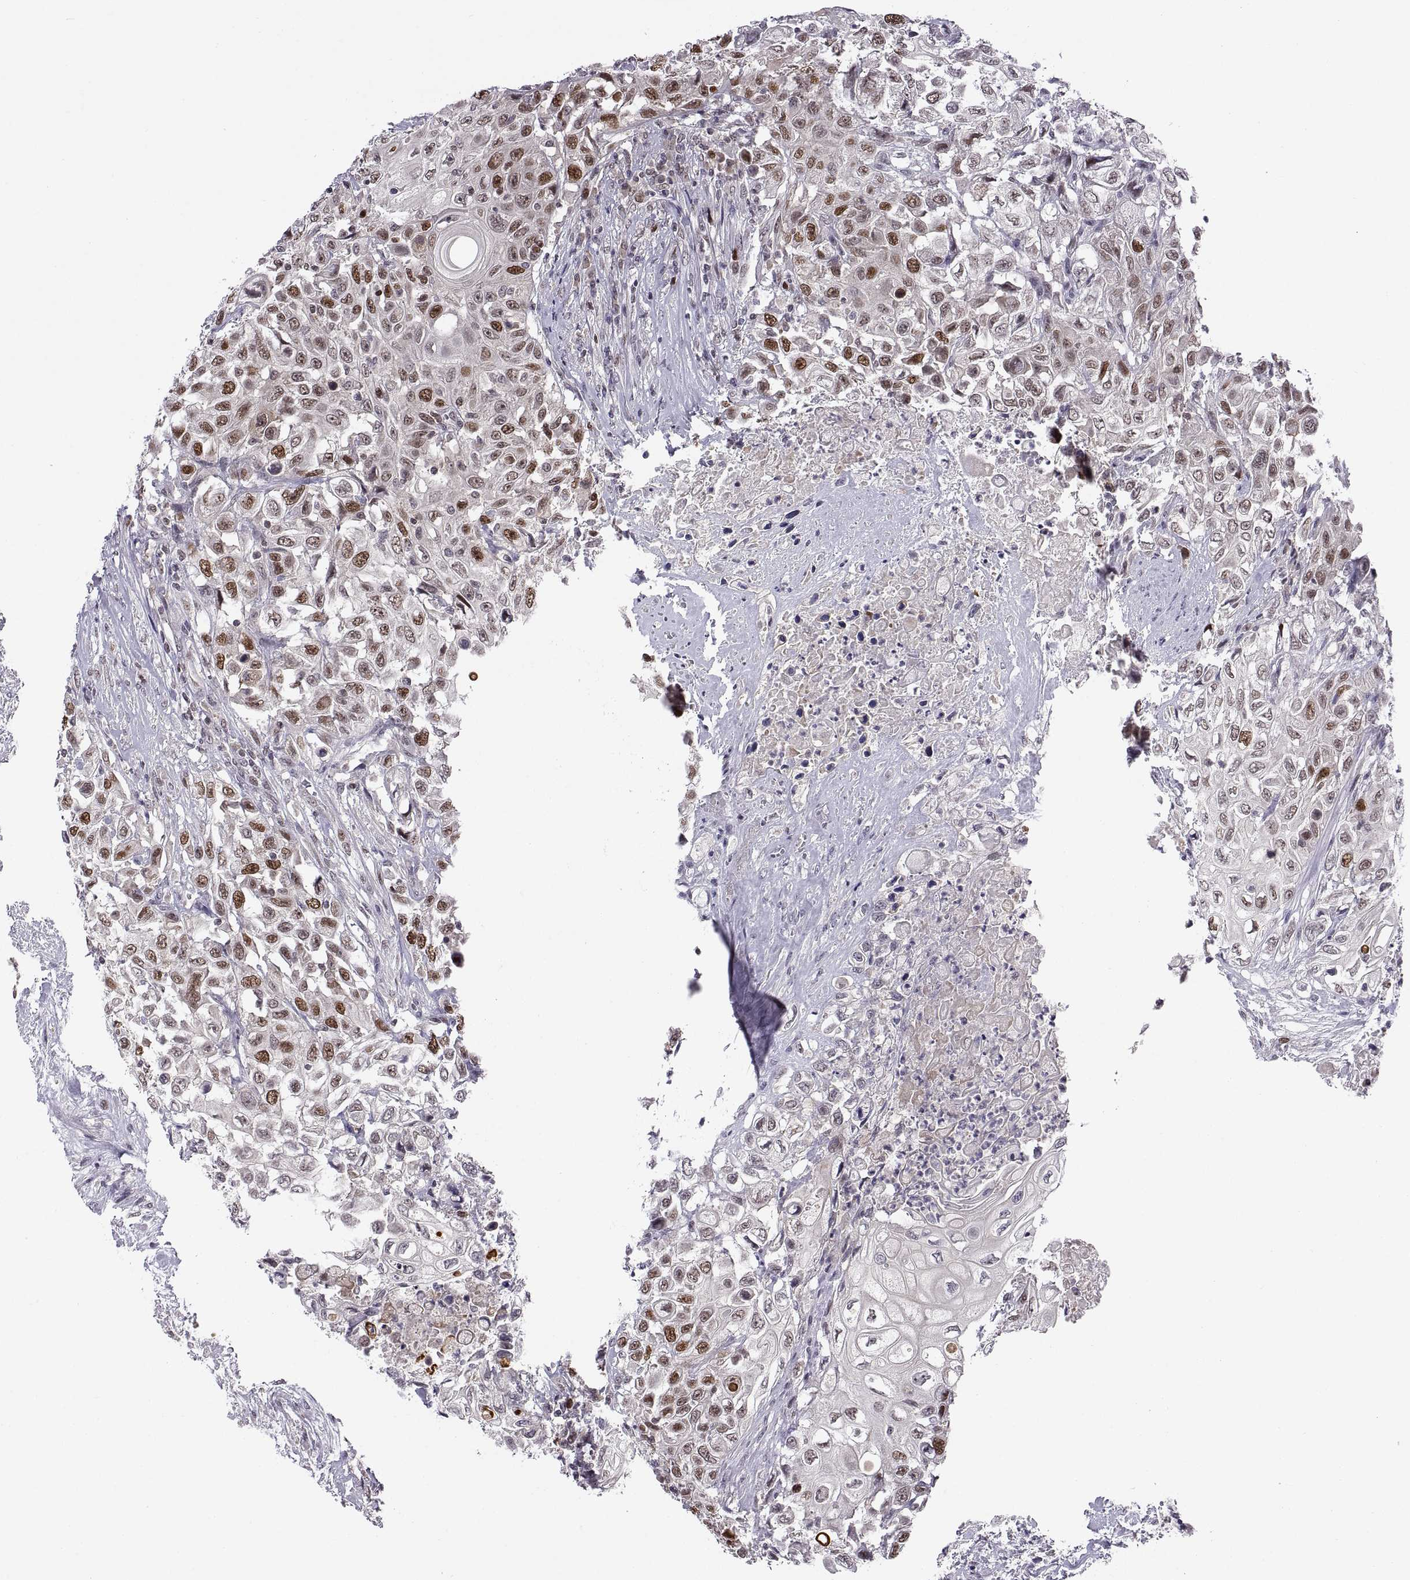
{"staining": {"intensity": "moderate", "quantity": "<25%", "location": "nuclear"}, "tissue": "urothelial cancer", "cell_type": "Tumor cells", "image_type": "cancer", "snomed": [{"axis": "morphology", "description": "Urothelial carcinoma, High grade"}, {"axis": "topography", "description": "Urinary bladder"}], "caption": "Human urothelial carcinoma (high-grade) stained with a protein marker exhibits moderate staining in tumor cells.", "gene": "CHFR", "patient": {"sex": "female", "age": 56}}